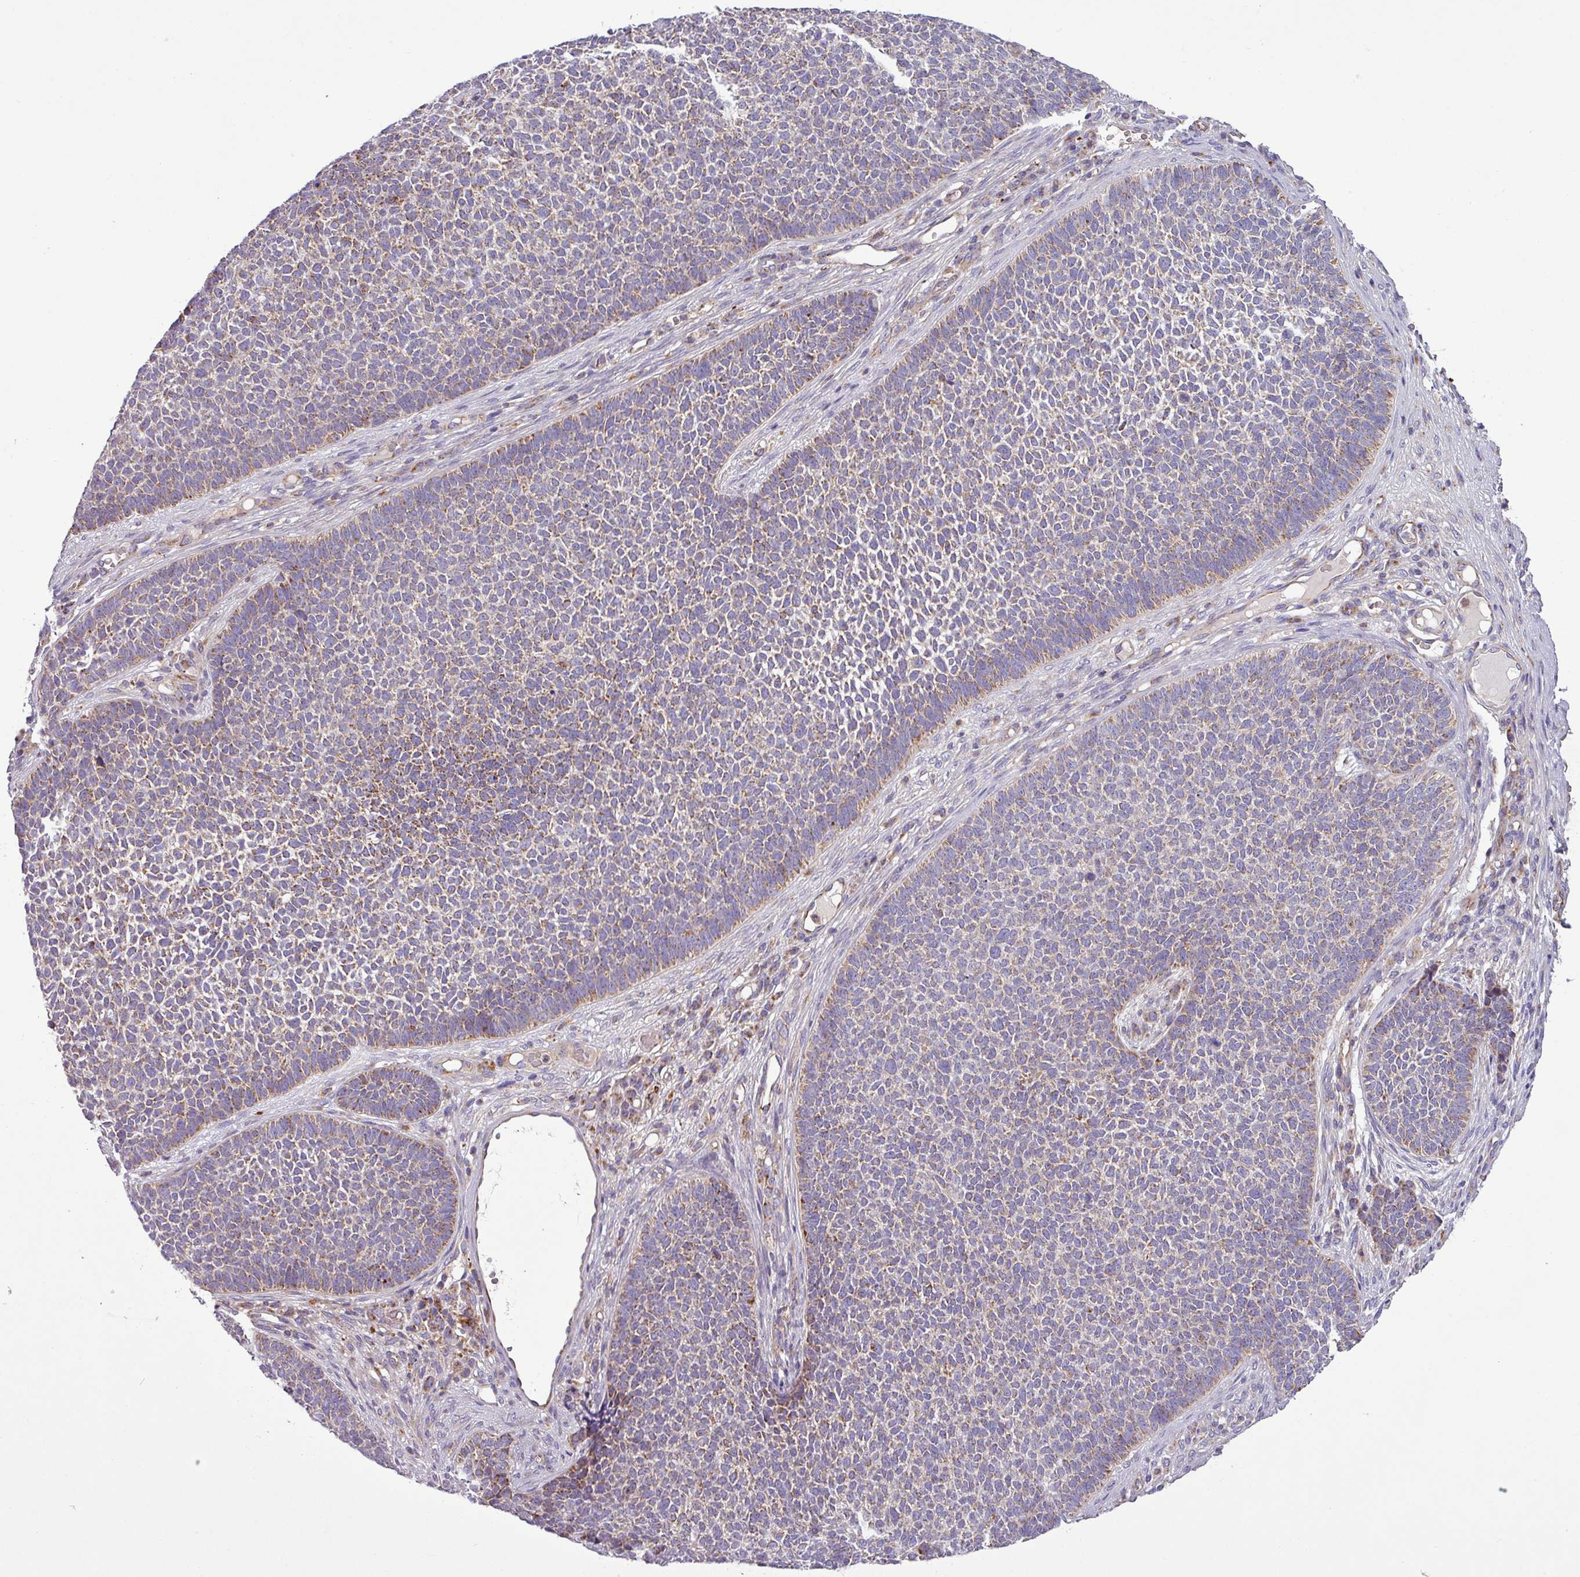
{"staining": {"intensity": "moderate", "quantity": "25%-75%", "location": "cytoplasmic/membranous"}, "tissue": "skin cancer", "cell_type": "Tumor cells", "image_type": "cancer", "snomed": [{"axis": "morphology", "description": "Basal cell carcinoma"}, {"axis": "topography", "description": "Skin"}], "caption": "The immunohistochemical stain highlights moderate cytoplasmic/membranous positivity in tumor cells of basal cell carcinoma (skin) tissue.", "gene": "PNMA6A", "patient": {"sex": "female", "age": 84}}